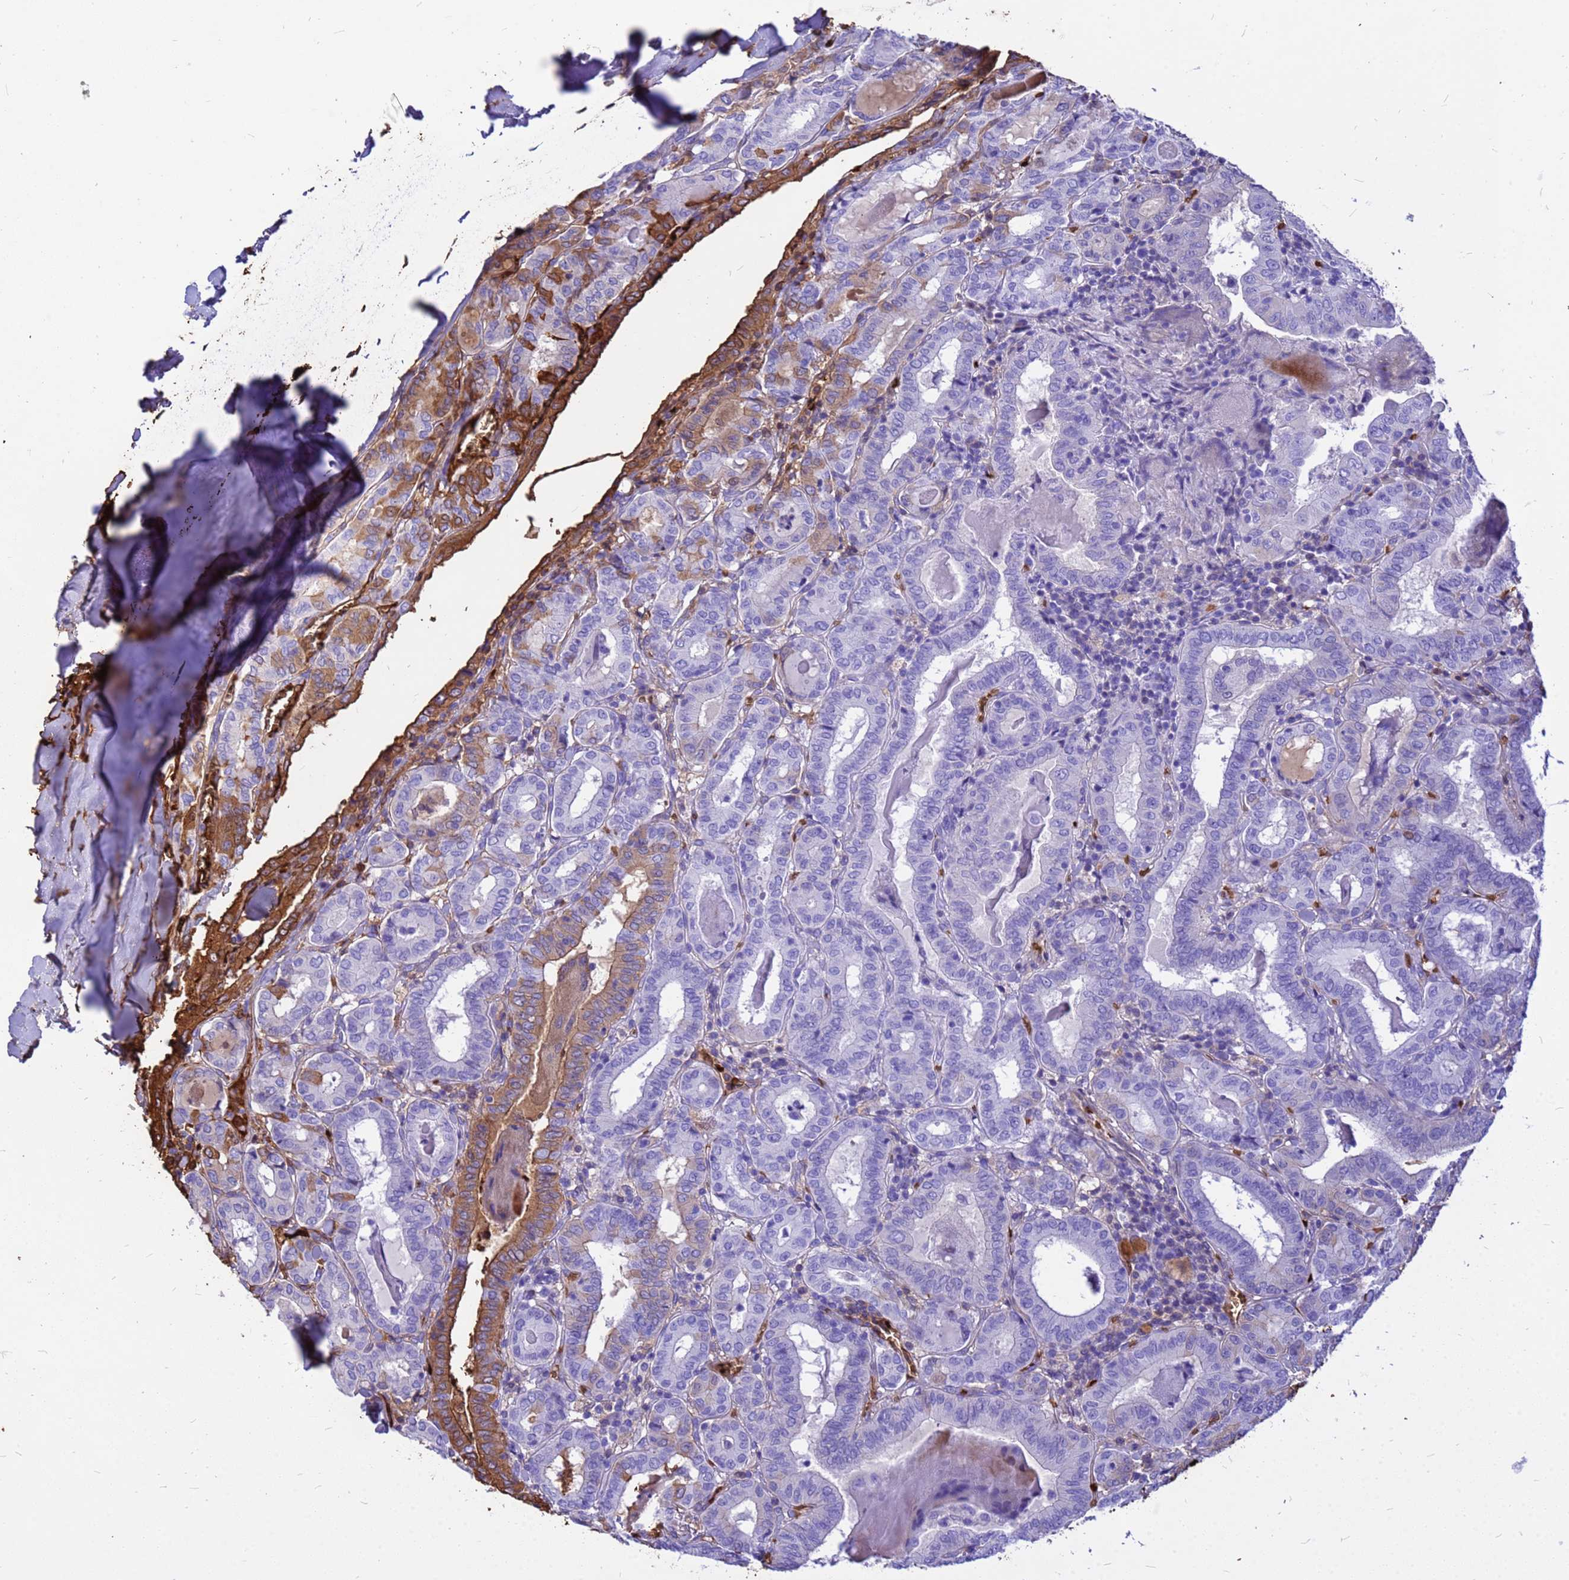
{"staining": {"intensity": "strong", "quantity": "<25%", "location": "cytoplasmic/membranous"}, "tissue": "thyroid cancer", "cell_type": "Tumor cells", "image_type": "cancer", "snomed": [{"axis": "morphology", "description": "Papillary adenocarcinoma, NOS"}, {"axis": "topography", "description": "Thyroid gland"}], "caption": "Approximately <25% of tumor cells in human thyroid cancer (papillary adenocarcinoma) display strong cytoplasmic/membranous protein positivity as visualized by brown immunohistochemical staining.", "gene": "HBA2", "patient": {"sex": "female", "age": 72}}